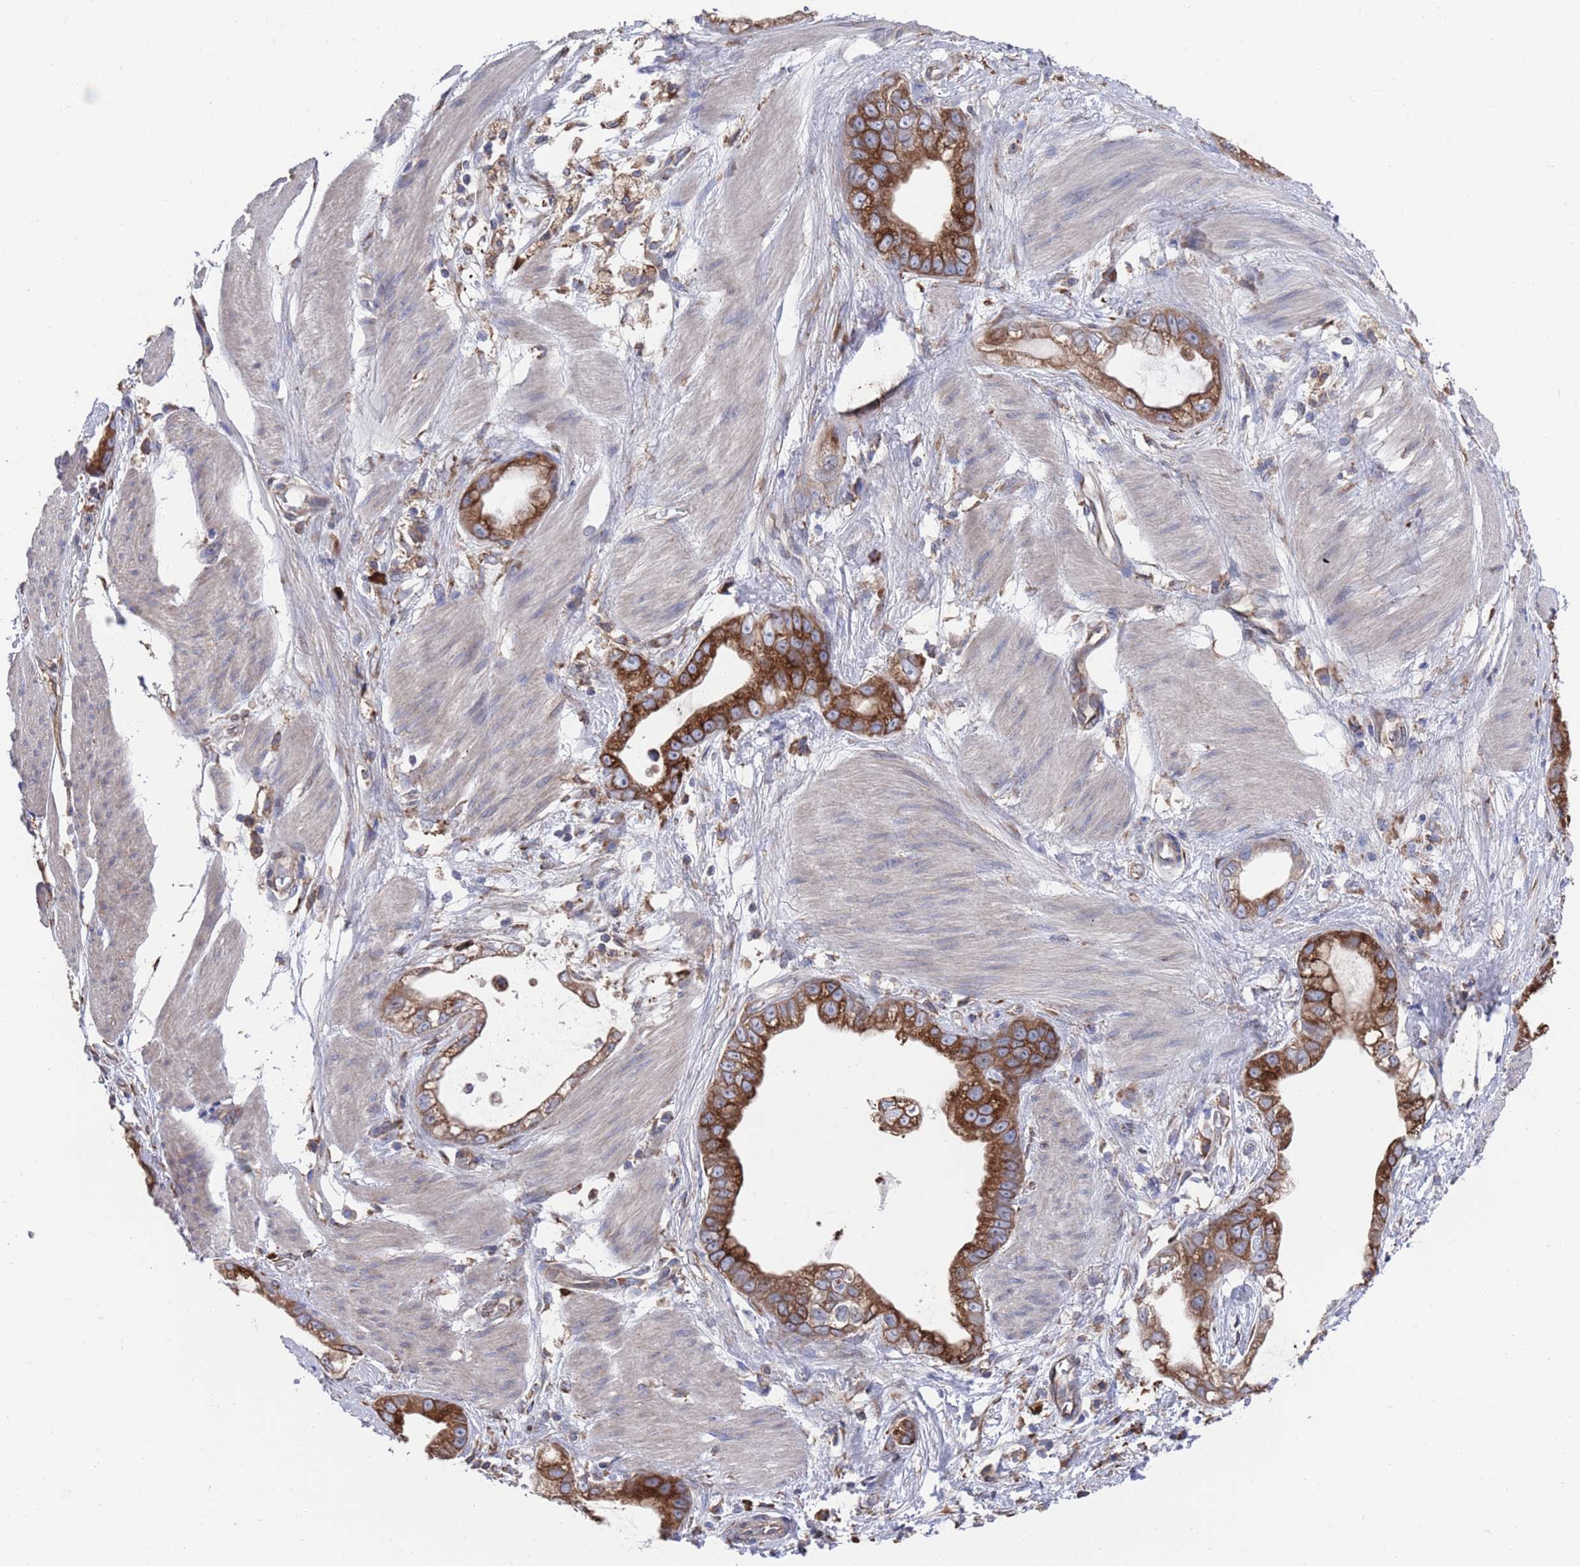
{"staining": {"intensity": "strong", "quantity": ">75%", "location": "cytoplasmic/membranous"}, "tissue": "stomach cancer", "cell_type": "Tumor cells", "image_type": "cancer", "snomed": [{"axis": "morphology", "description": "Adenocarcinoma, NOS"}, {"axis": "topography", "description": "Stomach"}], "caption": "Stomach adenocarcinoma stained with immunohistochemistry demonstrates strong cytoplasmic/membranous staining in approximately >75% of tumor cells.", "gene": "GID8", "patient": {"sex": "male", "age": 55}}